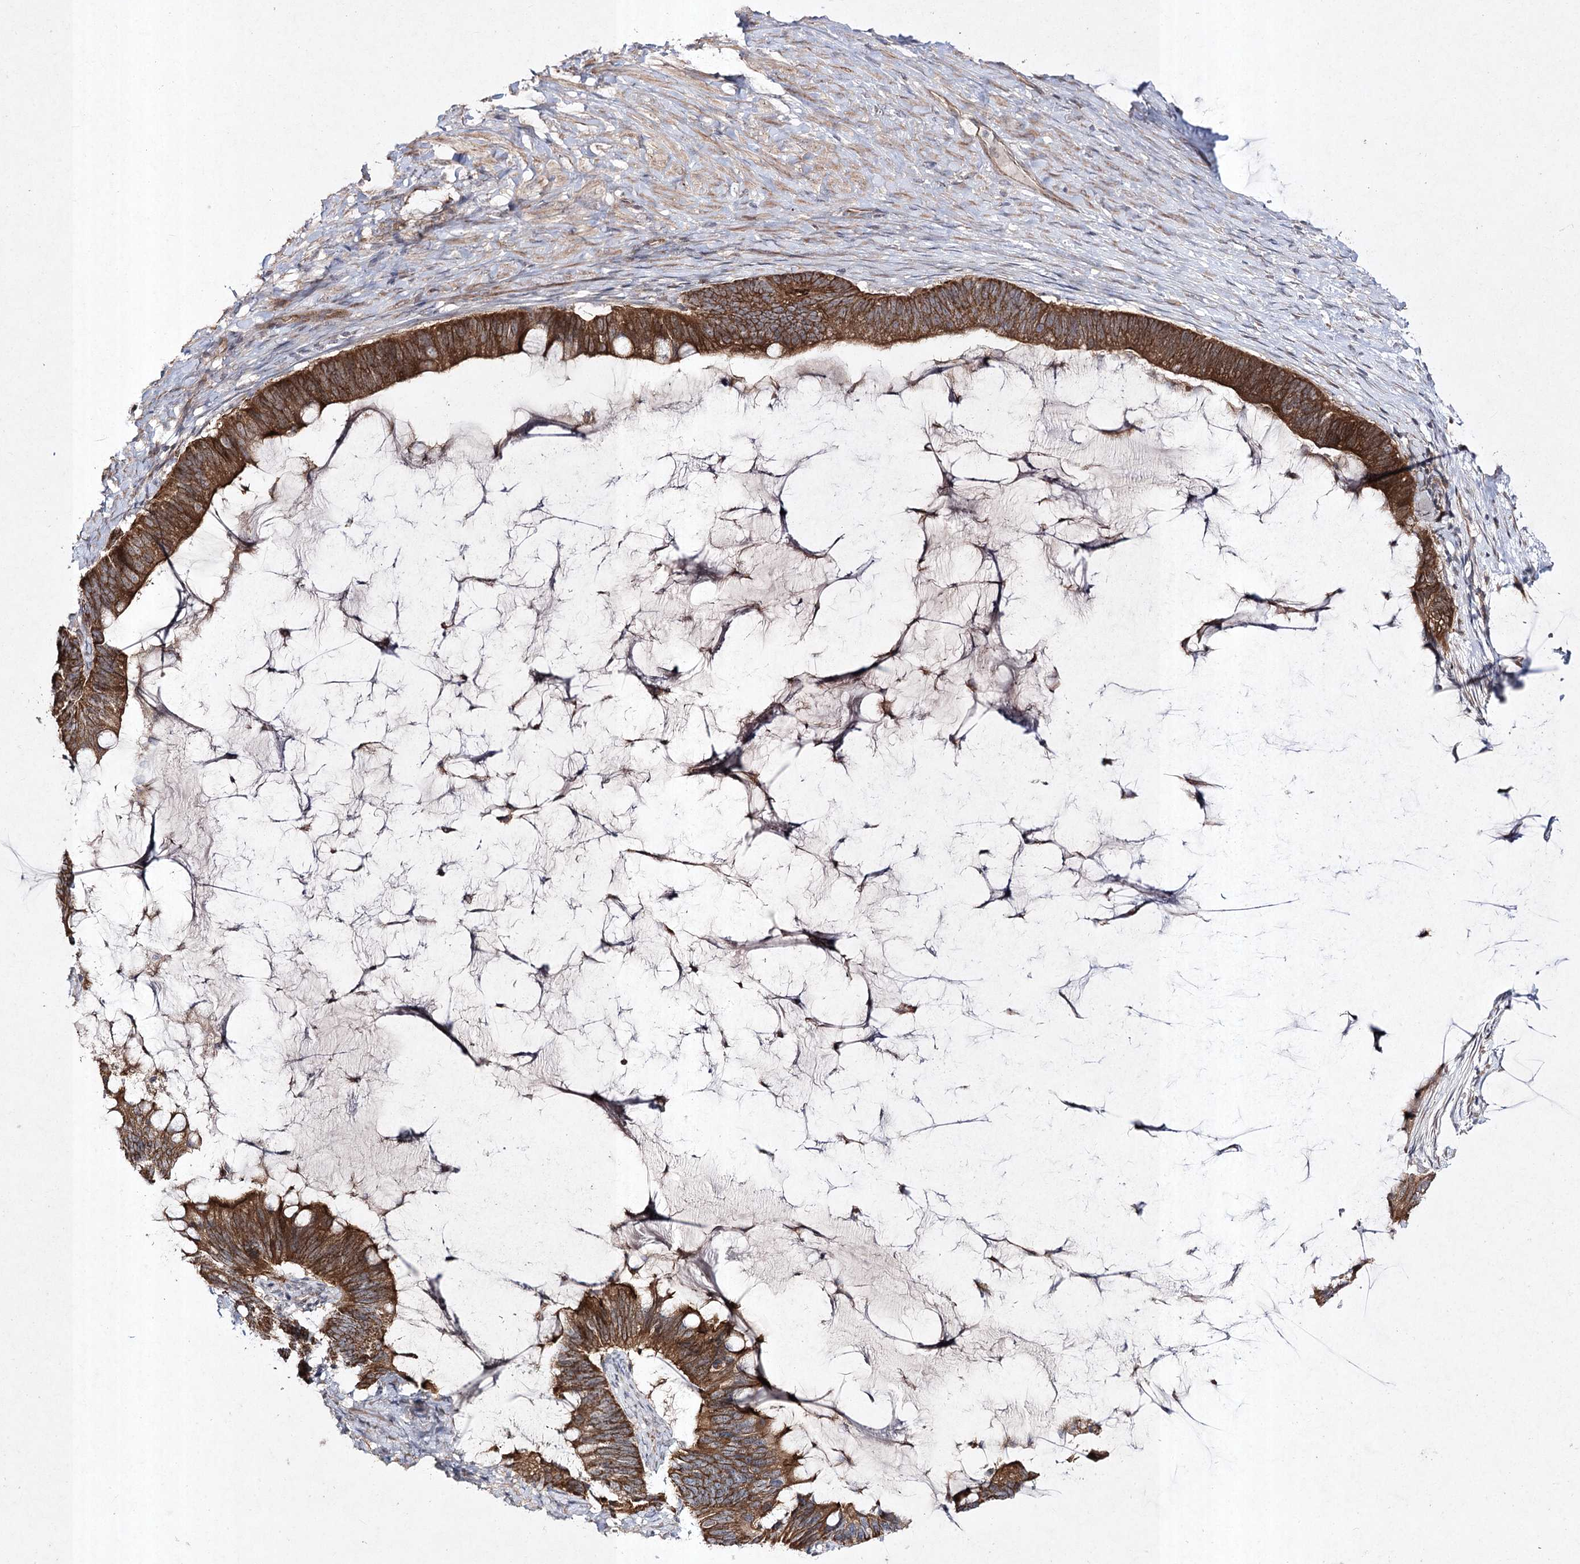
{"staining": {"intensity": "strong", "quantity": ">75%", "location": "cytoplasmic/membranous"}, "tissue": "ovarian cancer", "cell_type": "Tumor cells", "image_type": "cancer", "snomed": [{"axis": "morphology", "description": "Cystadenocarcinoma, mucinous, NOS"}, {"axis": "topography", "description": "Ovary"}], "caption": "Ovarian cancer (mucinous cystadenocarcinoma) was stained to show a protein in brown. There is high levels of strong cytoplasmic/membranous staining in about >75% of tumor cells.", "gene": "FANCL", "patient": {"sex": "female", "age": 61}}